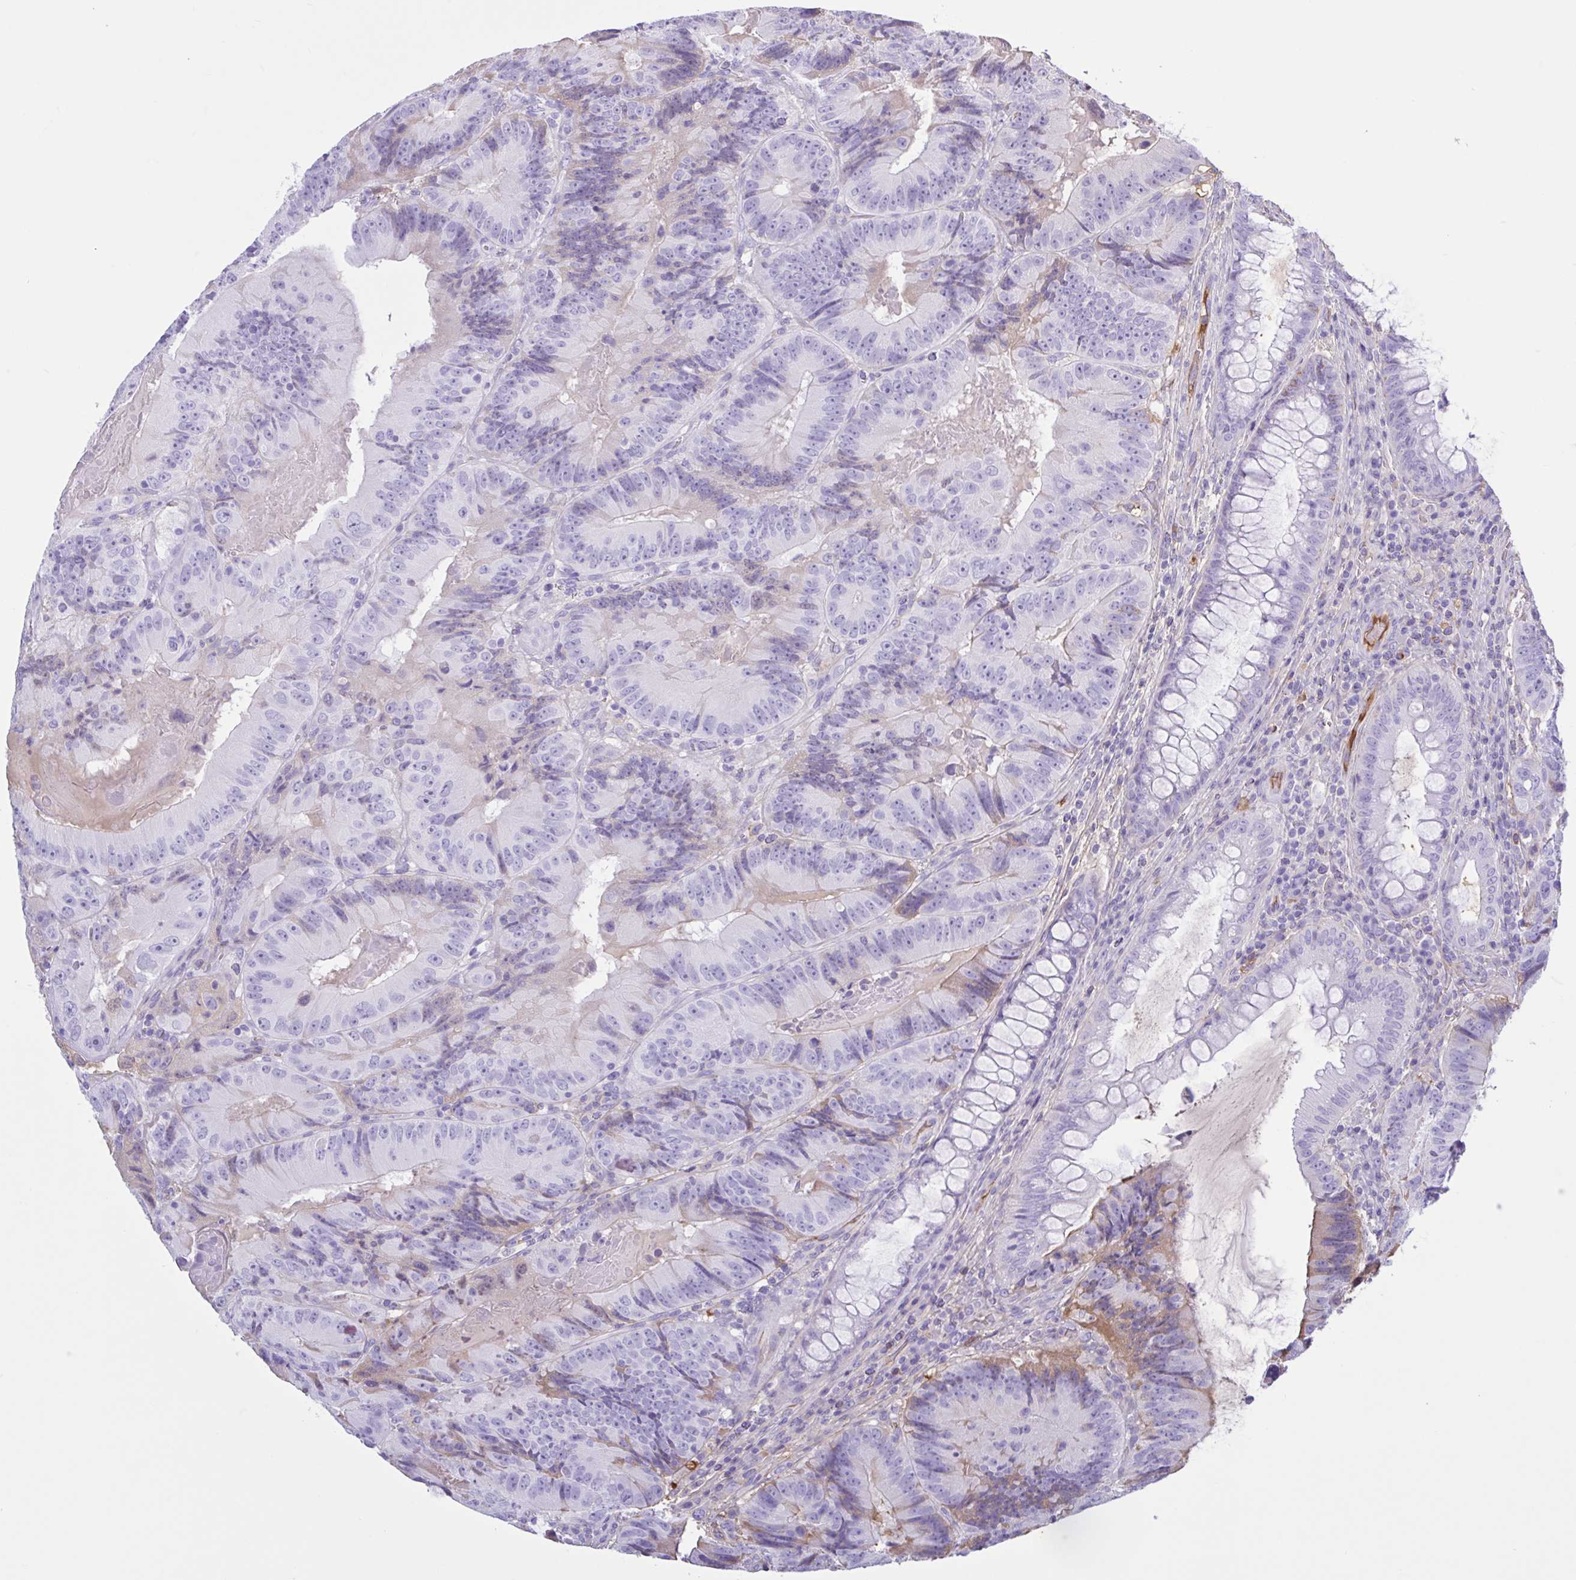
{"staining": {"intensity": "weak", "quantity": "<25%", "location": "cytoplasmic/membranous"}, "tissue": "colorectal cancer", "cell_type": "Tumor cells", "image_type": "cancer", "snomed": [{"axis": "morphology", "description": "Adenocarcinoma, NOS"}, {"axis": "topography", "description": "Colon"}], "caption": "Micrograph shows no significant protein positivity in tumor cells of colorectal adenocarcinoma. (Stains: DAB immunohistochemistry (IHC) with hematoxylin counter stain, Microscopy: brightfield microscopy at high magnification).", "gene": "LARGE2", "patient": {"sex": "female", "age": 86}}